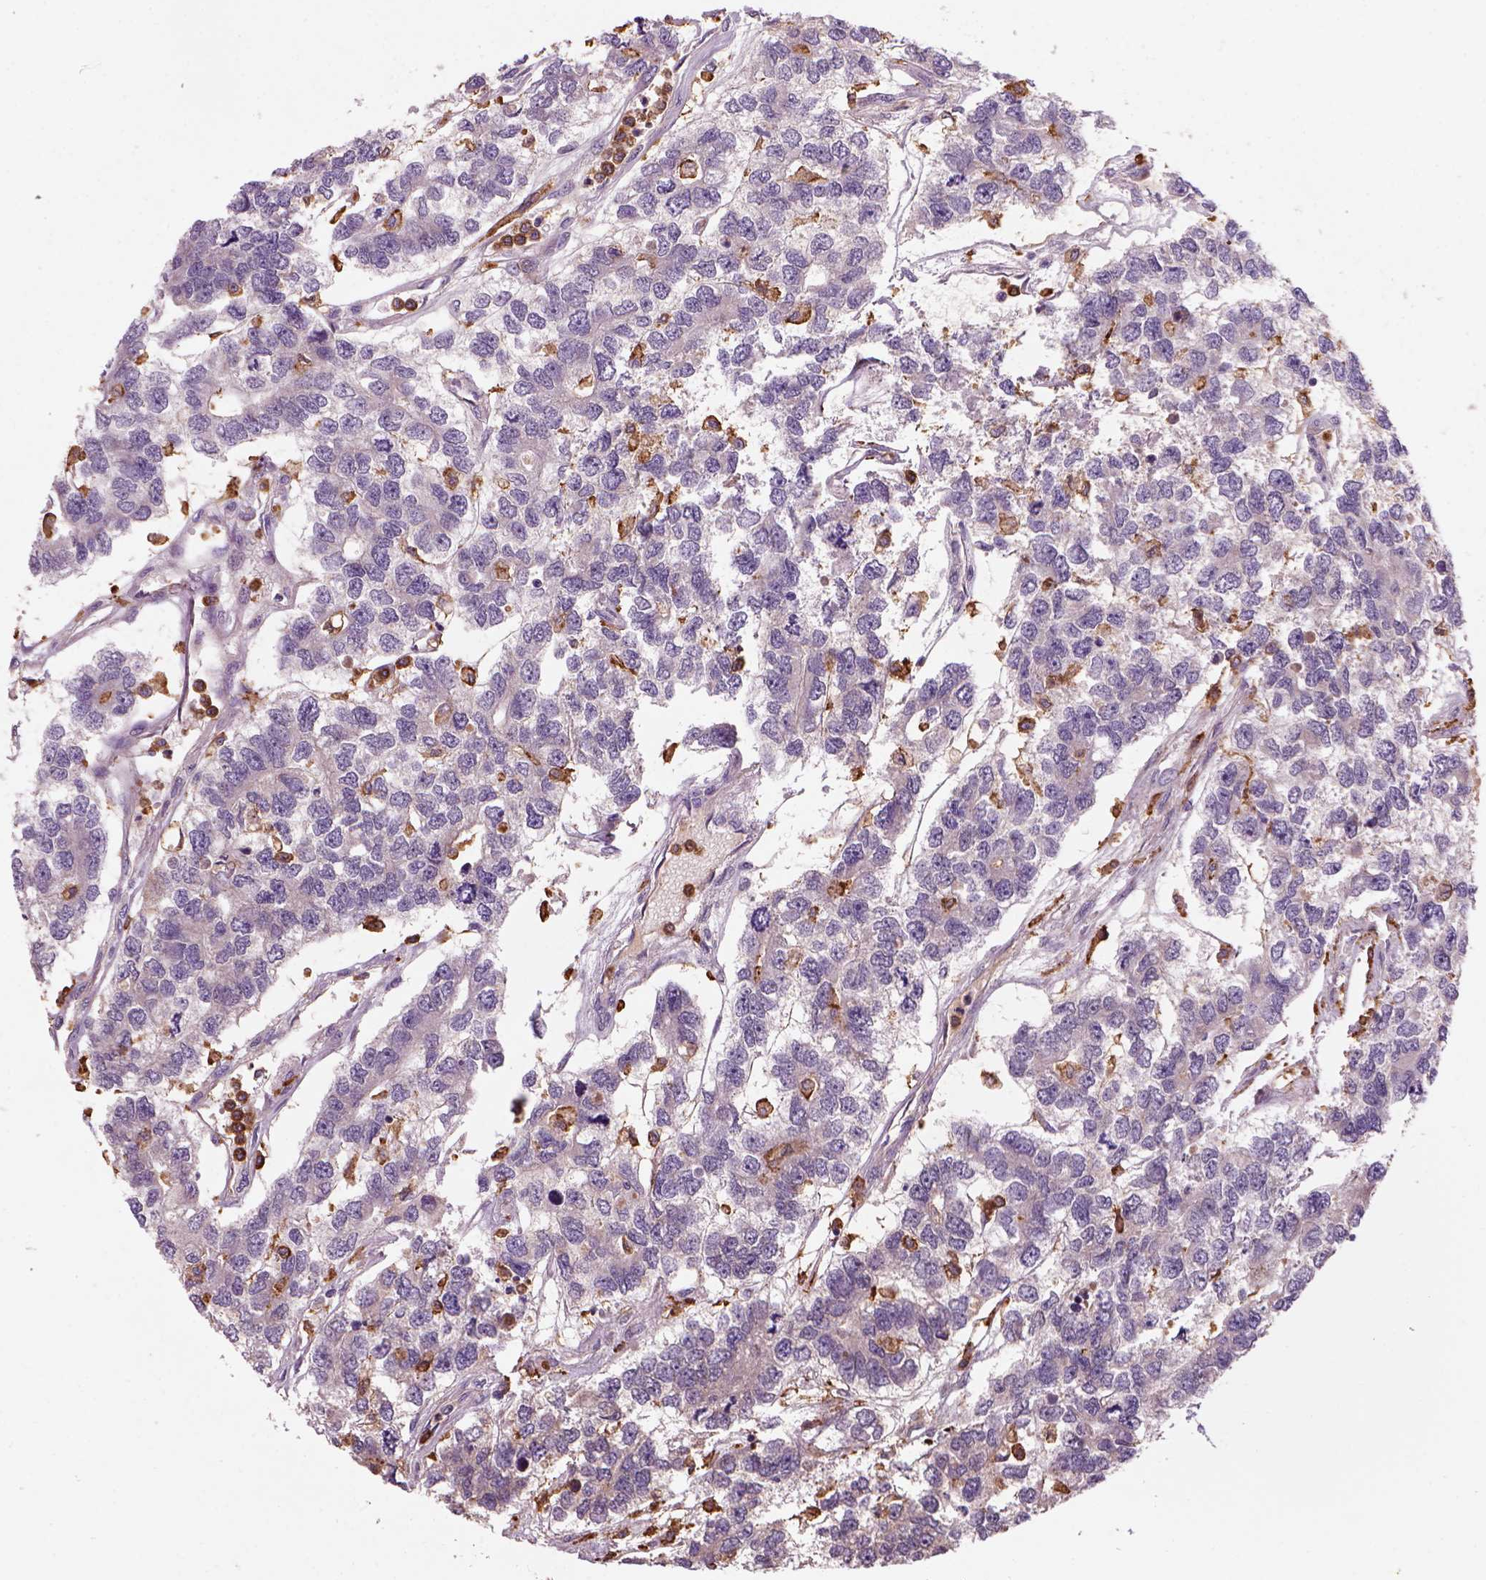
{"staining": {"intensity": "negative", "quantity": "none", "location": "none"}, "tissue": "testis cancer", "cell_type": "Tumor cells", "image_type": "cancer", "snomed": [{"axis": "morphology", "description": "Seminoma, NOS"}, {"axis": "topography", "description": "Testis"}], "caption": "This is an IHC micrograph of testis cancer. There is no staining in tumor cells.", "gene": "CD14", "patient": {"sex": "male", "age": 52}}